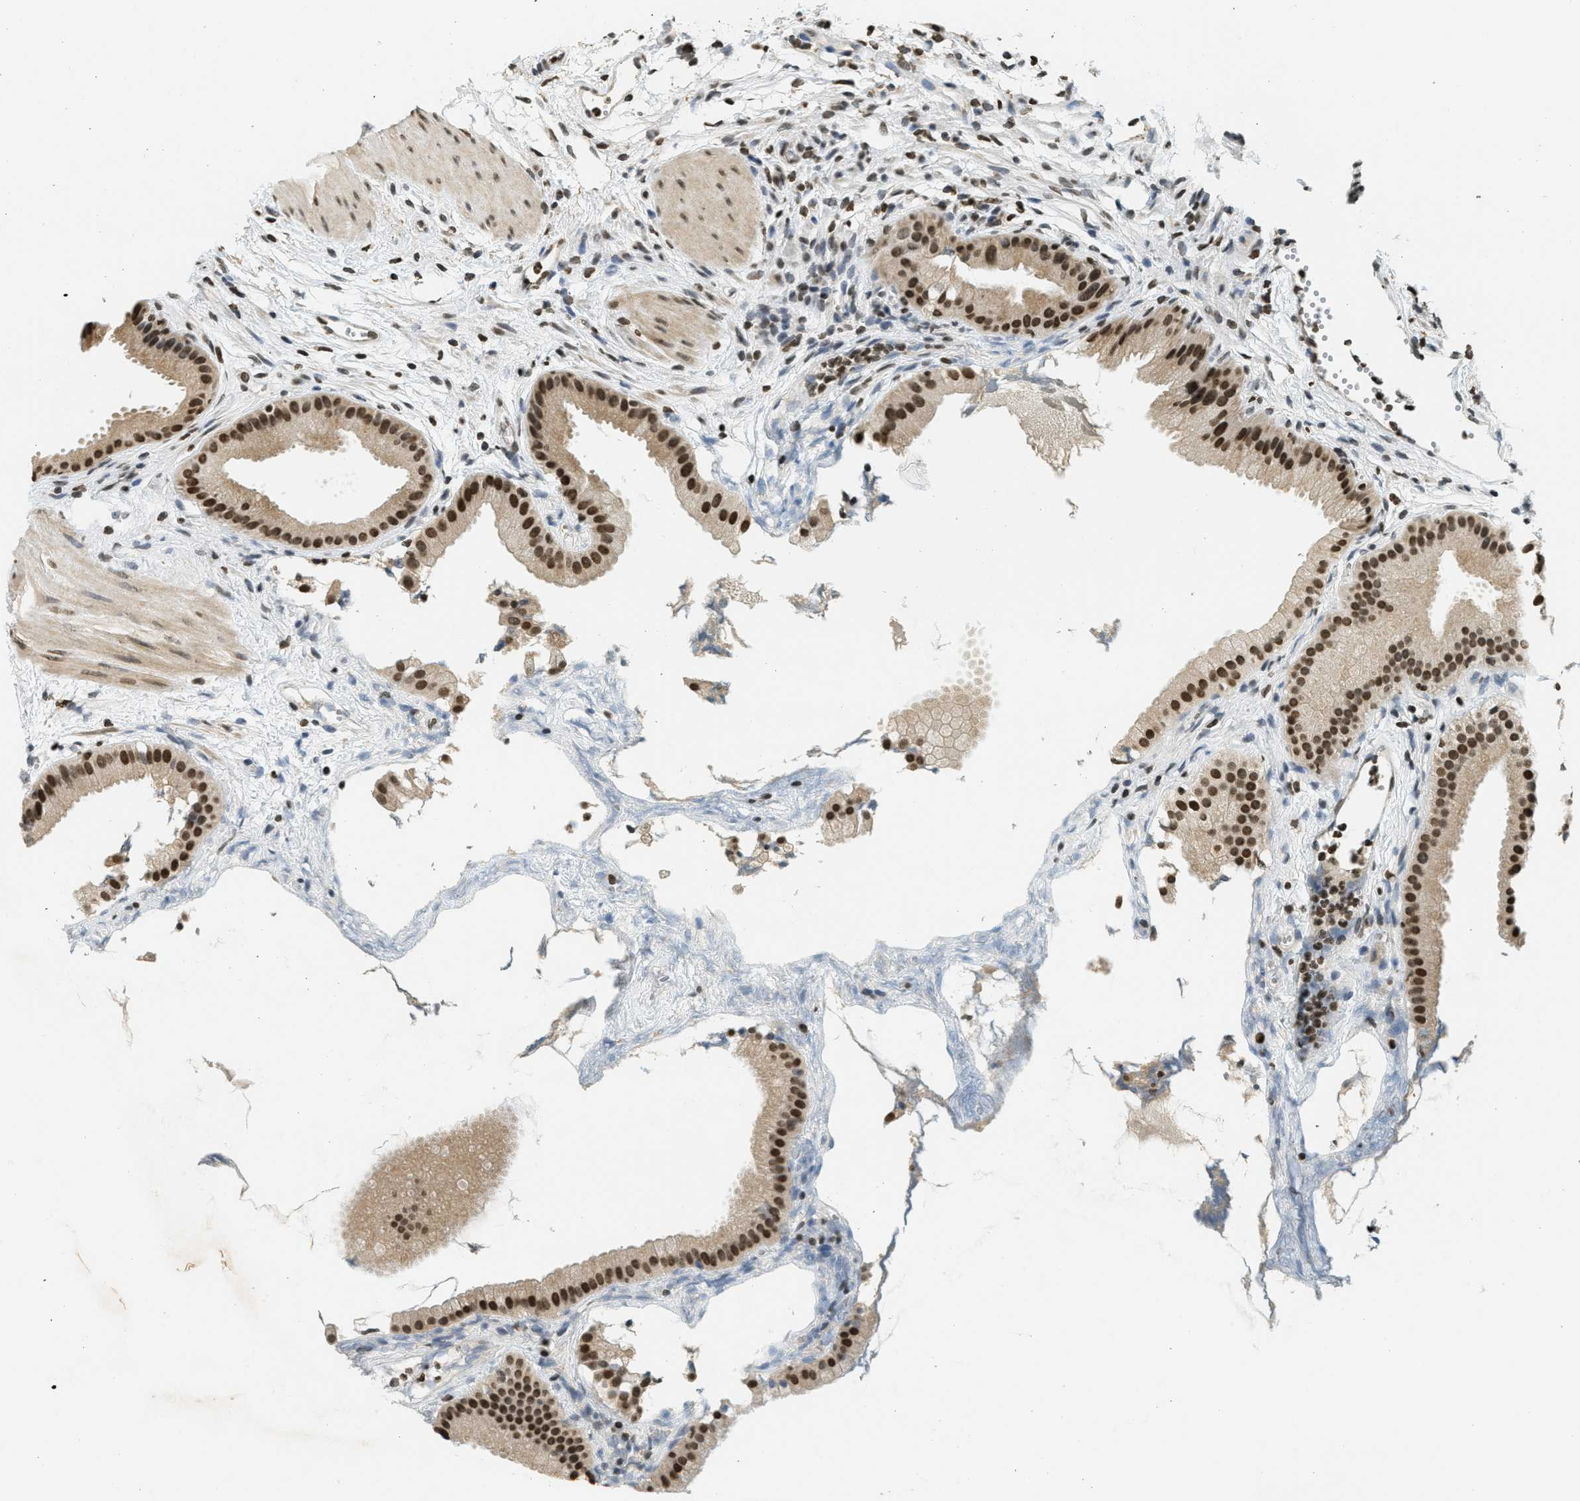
{"staining": {"intensity": "strong", "quantity": ">75%", "location": "nuclear"}, "tissue": "gallbladder", "cell_type": "Glandular cells", "image_type": "normal", "snomed": [{"axis": "morphology", "description": "Normal tissue, NOS"}, {"axis": "topography", "description": "Gallbladder"}], "caption": "A high amount of strong nuclear expression is seen in approximately >75% of glandular cells in benign gallbladder. The staining was performed using DAB (3,3'-diaminobenzidine), with brown indicating positive protein expression. Nuclei are stained blue with hematoxylin.", "gene": "LDB2", "patient": {"sex": "female", "age": 64}}